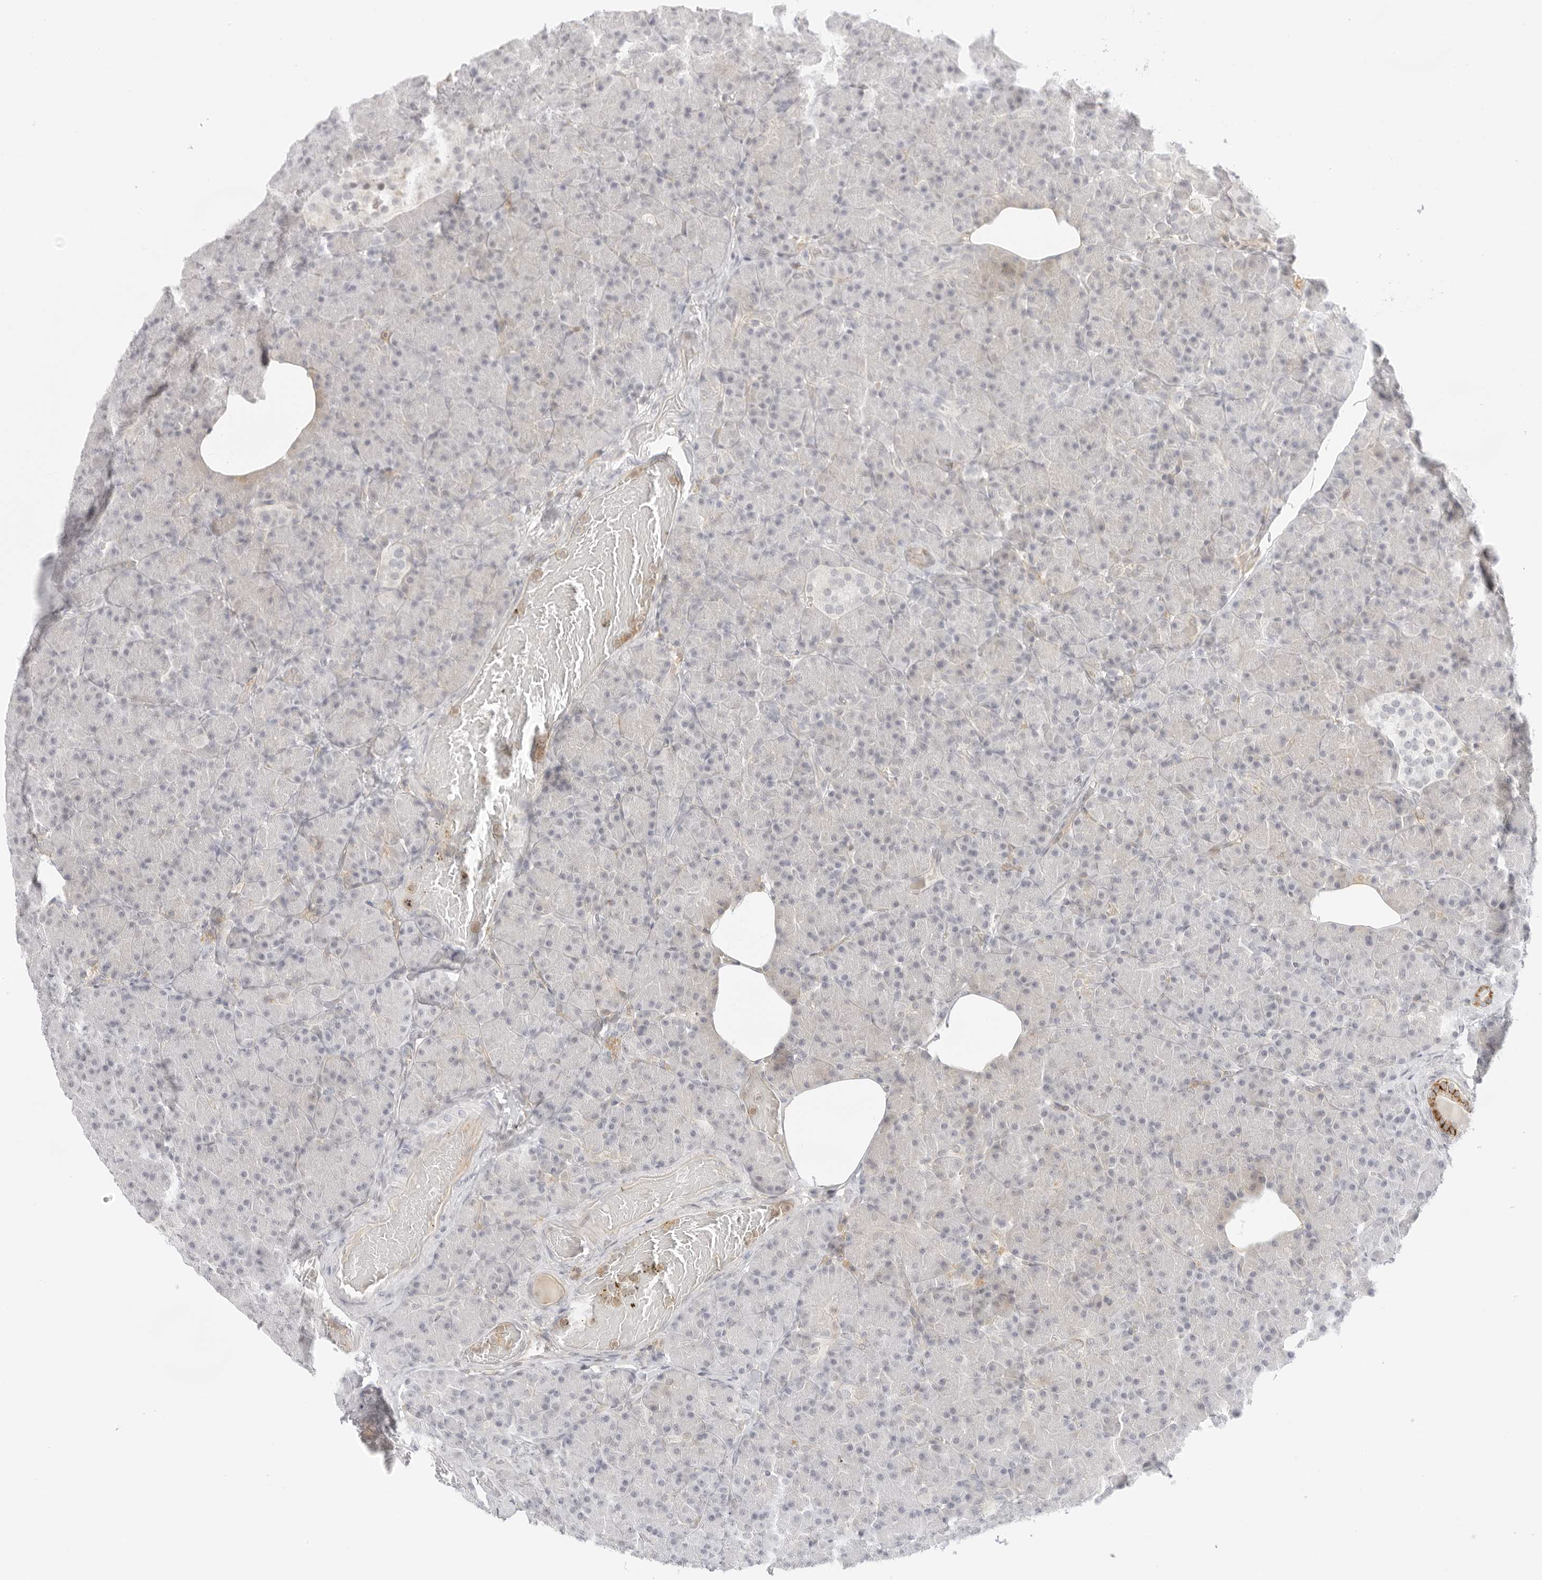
{"staining": {"intensity": "negative", "quantity": "none", "location": "none"}, "tissue": "pancreas", "cell_type": "Exocrine glandular cells", "image_type": "normal", "snomed": [{"axis": "morphology", "description": "Normal tissue, NOS"}, {"axis": "topography", "description": "Pancreas"}], "caption": "The image reveals no significant staining in exocrine glandular cells of pancreas. Nuclei are stained in blue.", "gene": "TNFRSF14", "patient": {"sex": "female", "age": 43}}